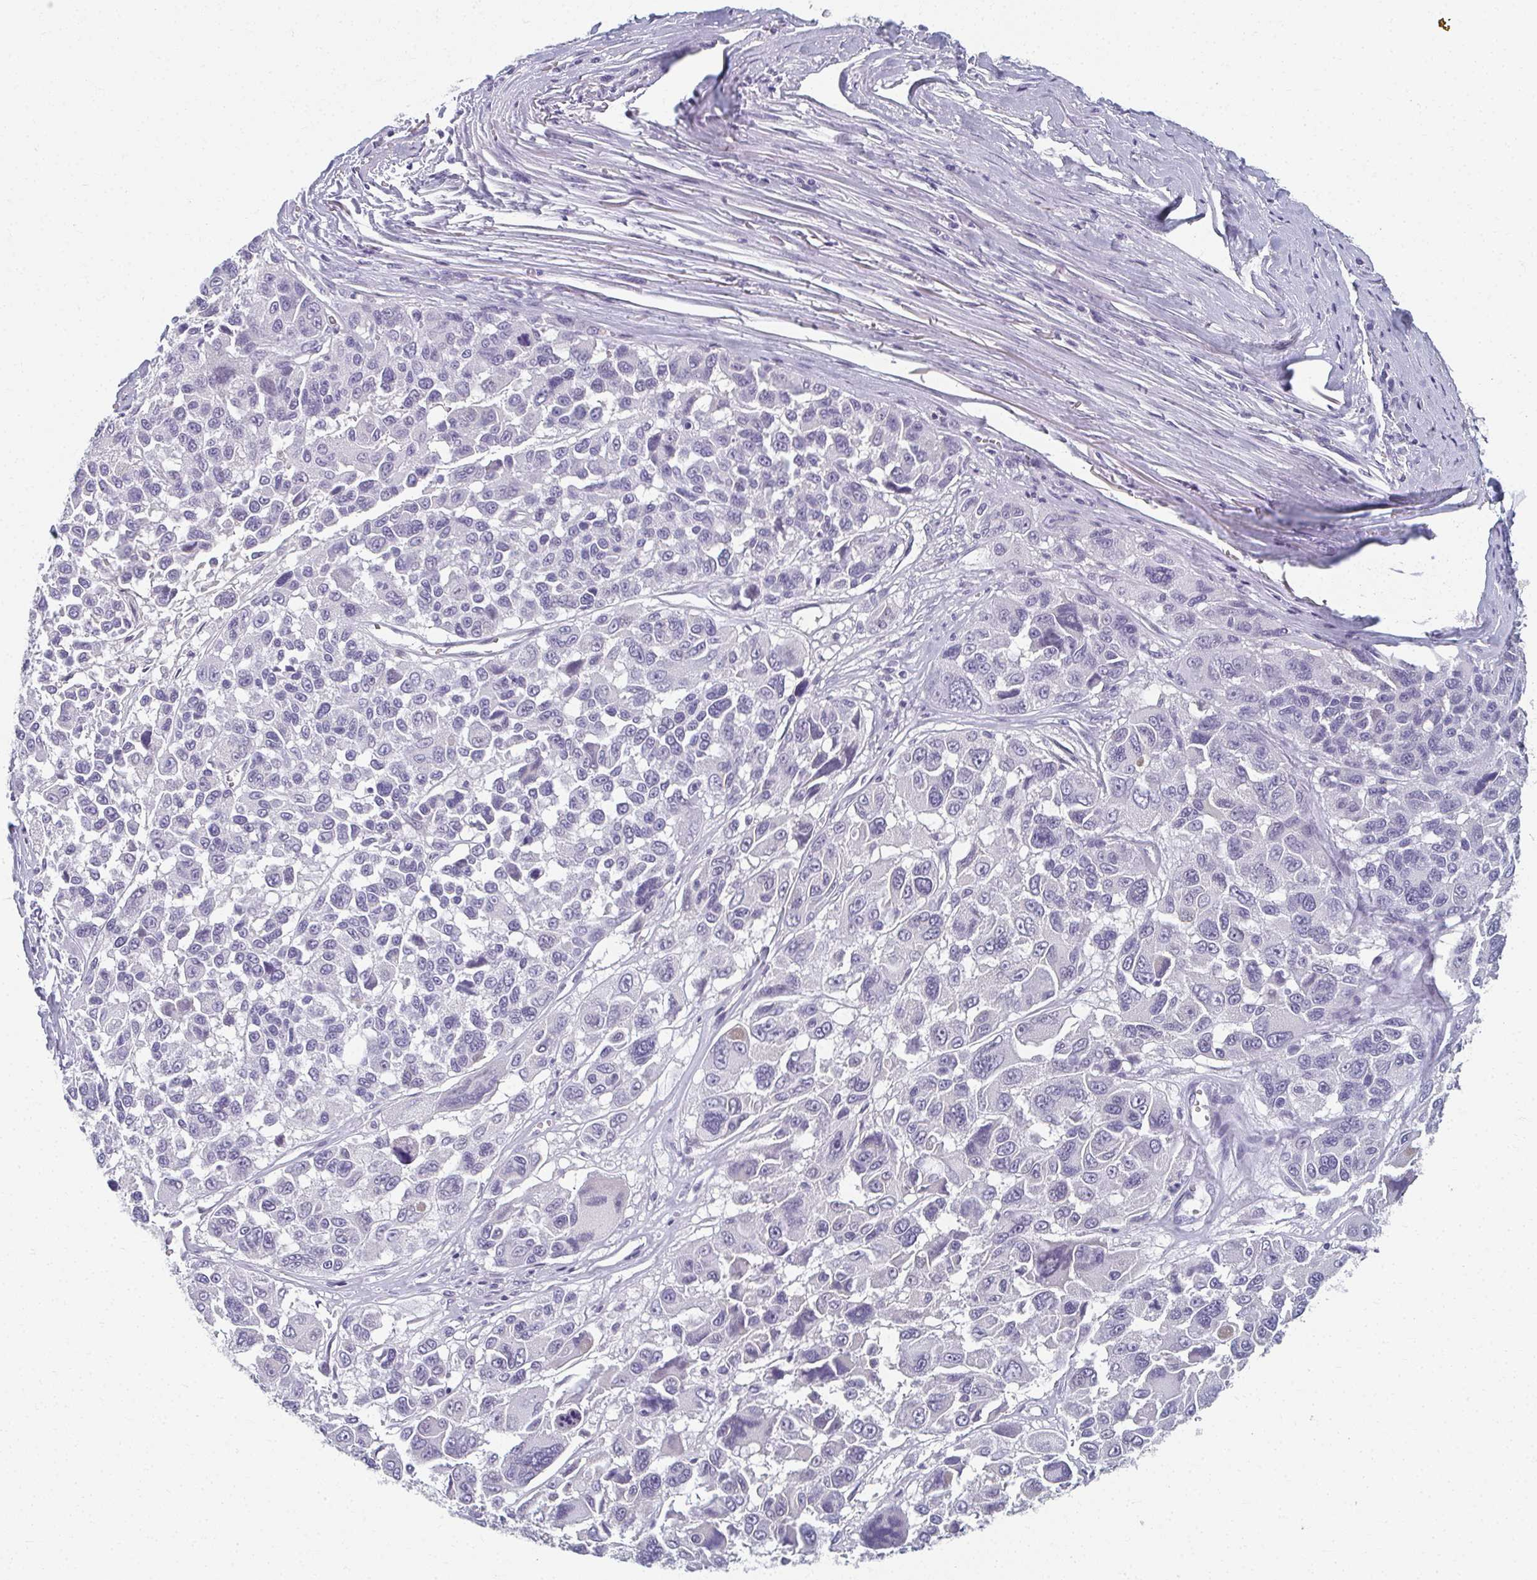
{"staining": {"intensity": "negative", "quantity": "none", "location": "none"}, "tissue": "melanoma", "cell_type": "Tumor cells", "image_type": "cancer", "snomed": [{"axis": "morphology", "description": "Malignant melanoma, NOS"}, {"axis": "topography", "description": "Skin"}], "caption": "This image is of melanoma stained with immunohistochemistry to label a protein in brown with the nuclei are counter-stained blue. There is no expression in tumor cells.", "gene": "CAMKV", "patient": {"sex": "female", "age": 66}}